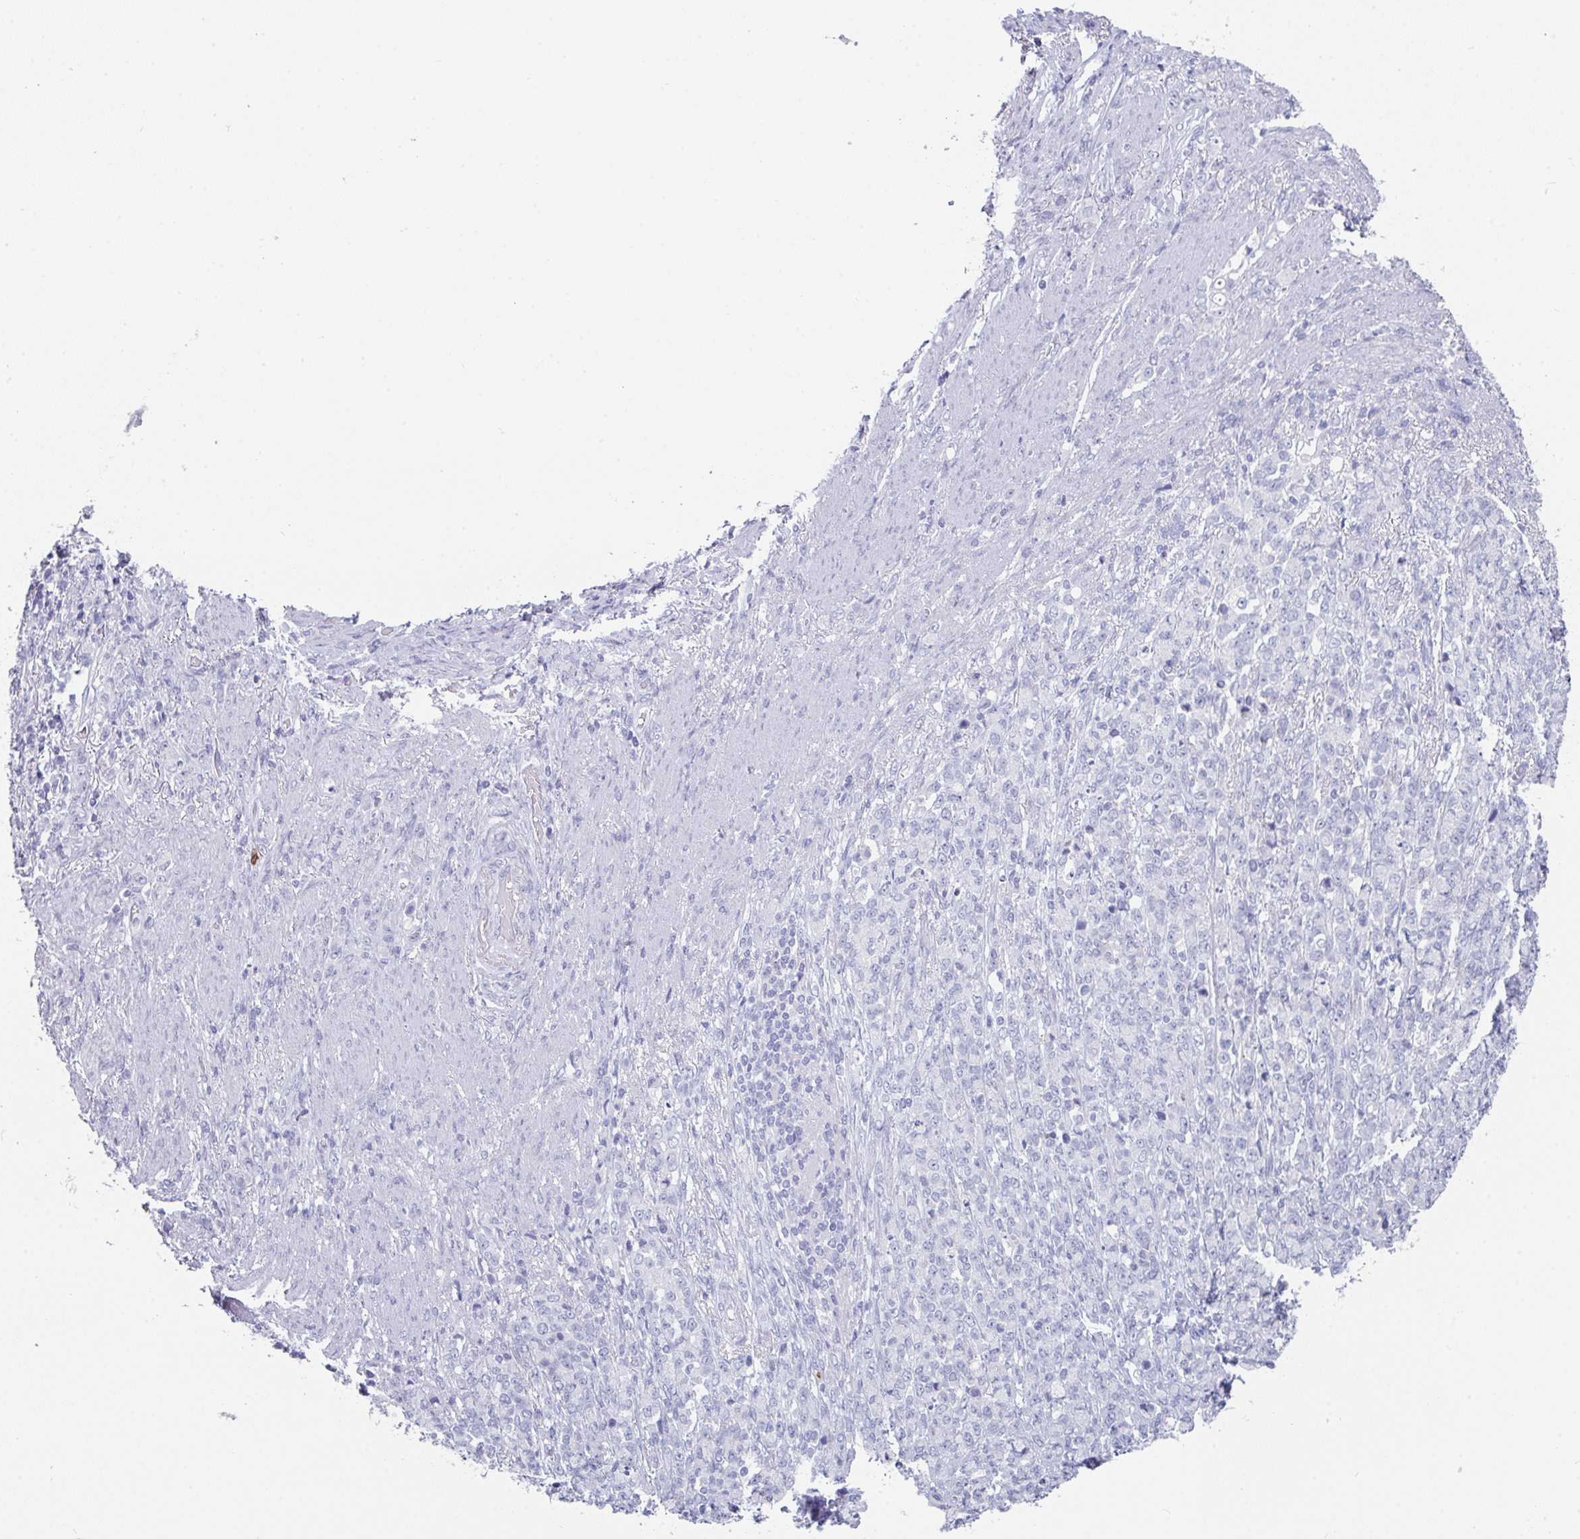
{"staining": {"intensity": "negative", "quantity": "none", "location": "none"}, "tissue": "stomach cancer", "cell_type": "Tumor cells", "image_type": "cancer", "snomed": [{"axis": "morphology", "description": "Adenocarcinoma, NOS"}, {"axis": "topography", "description": "Stomach"}], "caption": "Immunohistochemical staining of stomach cancer displays no significant staining in tumor cells. (Immunohistochemistry (ihc), brightfield microscopy, high magnification).", "gene": "RUBCN", "patient": {"sex": "female", "age": 79}}